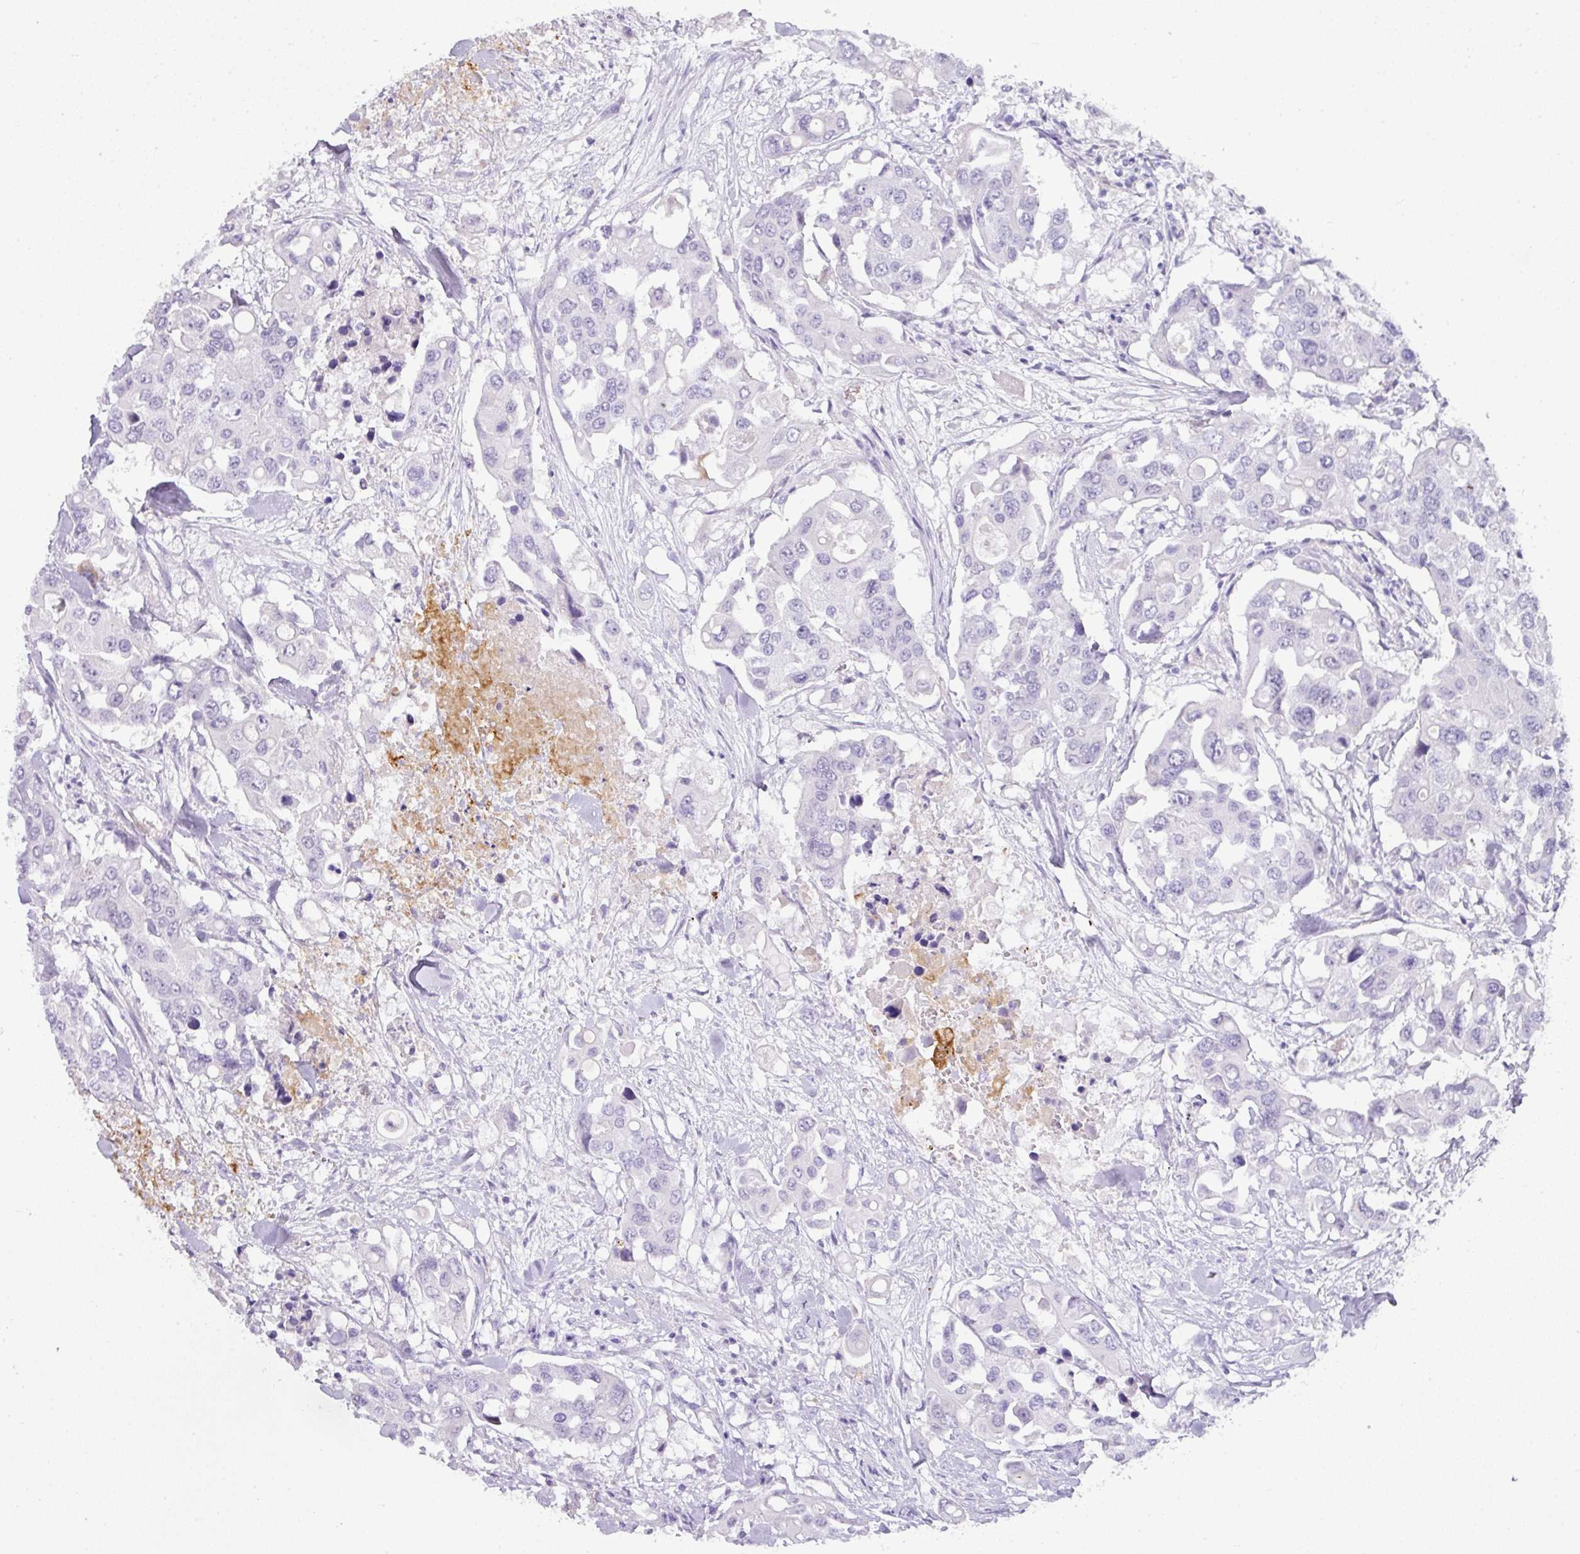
{"staining": {"intensity": "negative", "quantity": "none", "location": "none"}, "tissue": "colorectal cancer", "cell_type": "Tumor cells", "image_type": "cancer", "snomed": [{"axis": "morphology", "description": "Adenocarcinoma, NOS"}, {"axis": "topography", "description": "Colon"}], "caption": "Immunohistochemical staining of human colorectal adenocarcinoma displays no significant staining in tumor cells. Nuclei are stained in blue.", "gene": "FGF17", "patient": {"sex": "male", "age": 77}}